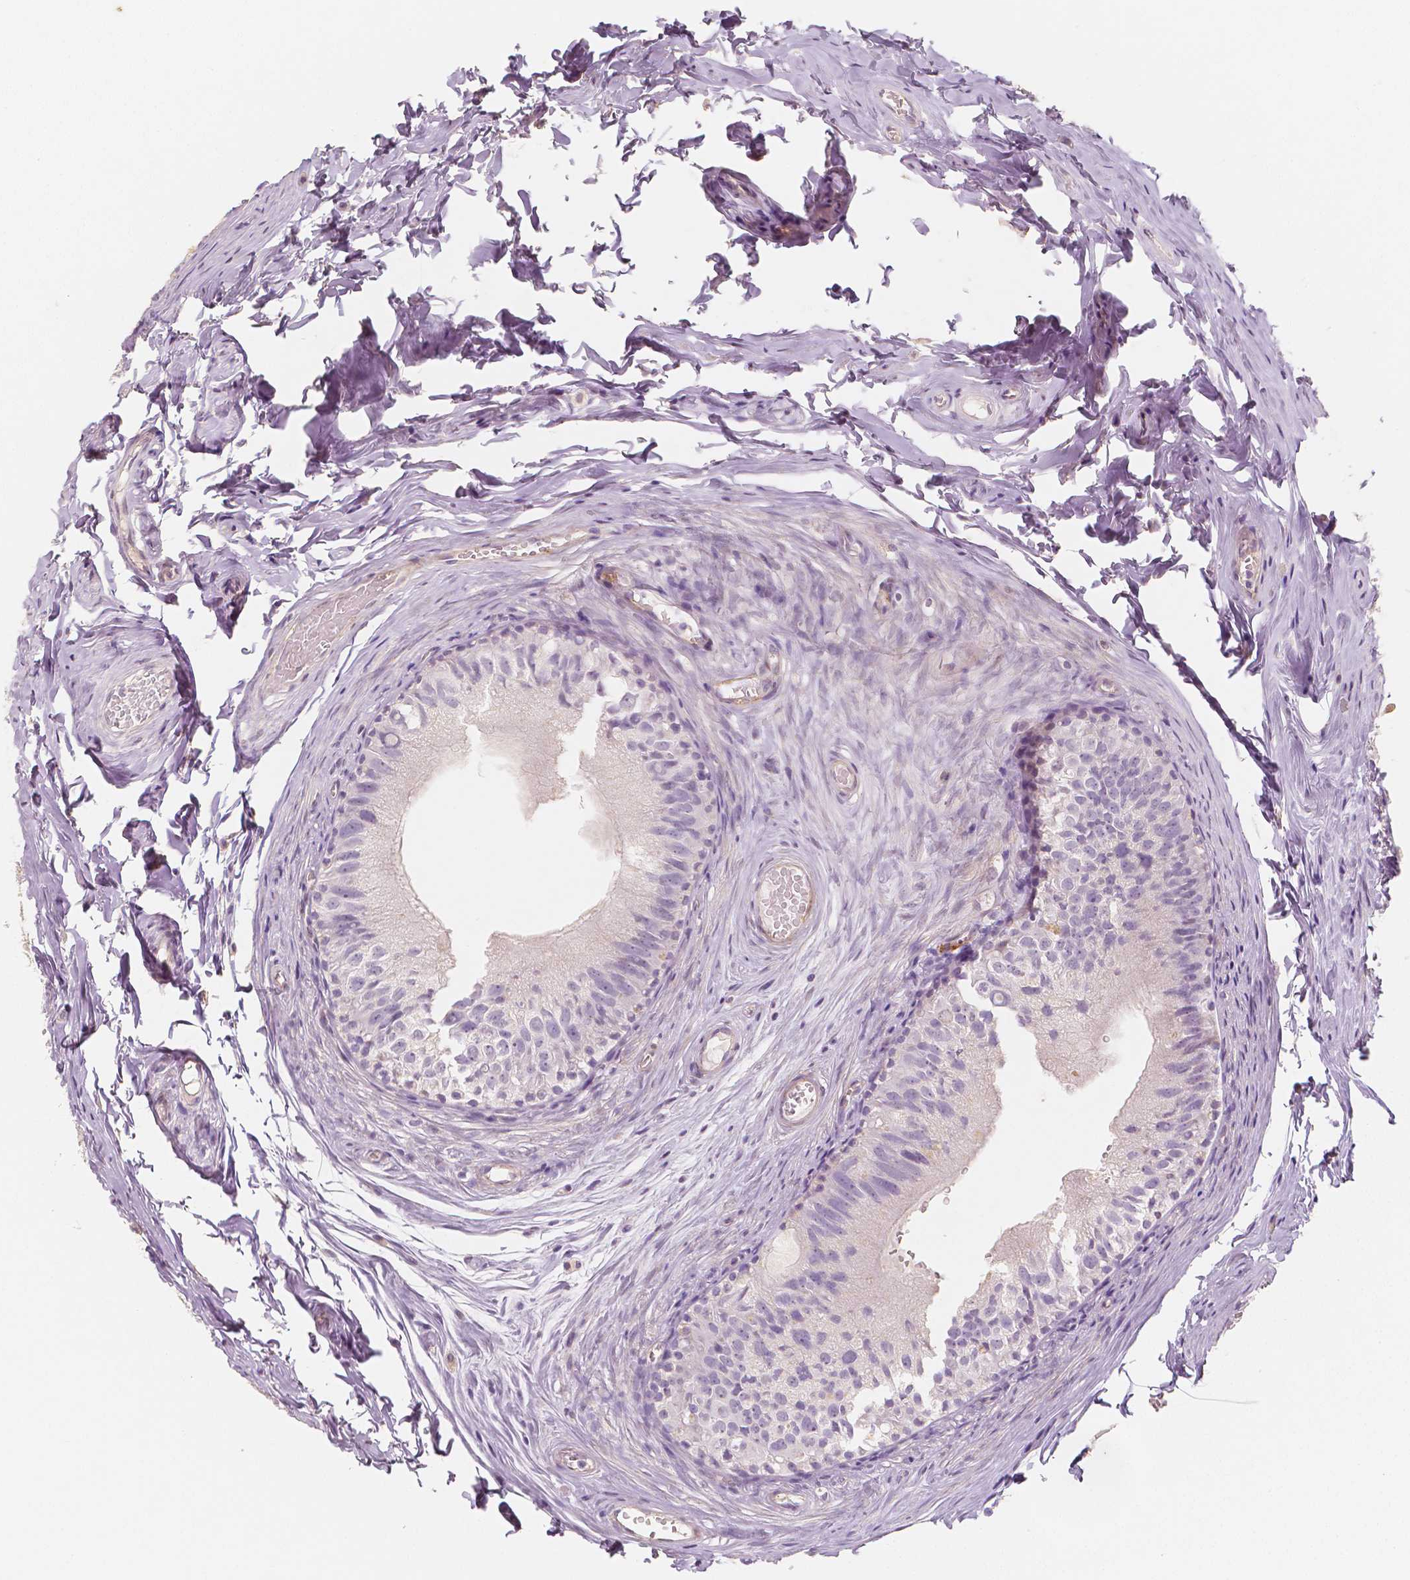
{"staining": {"intensity": "negative", "quantity": "none", "location": "none"}, "tissue": "epididymis", "cell_type": "Glandular cells", "image_type": "normal", "snomed": [{"axis": "morphology", "description": "Normal tissue, NOS"}, {"axis": "topography", "description": "Epididymis"}], "caption": "The histopathology image shows no staining of glandular cells in unremarkable epididymis.", "gene": "THY1", "patient": {"sex": "male", "age": 45}}